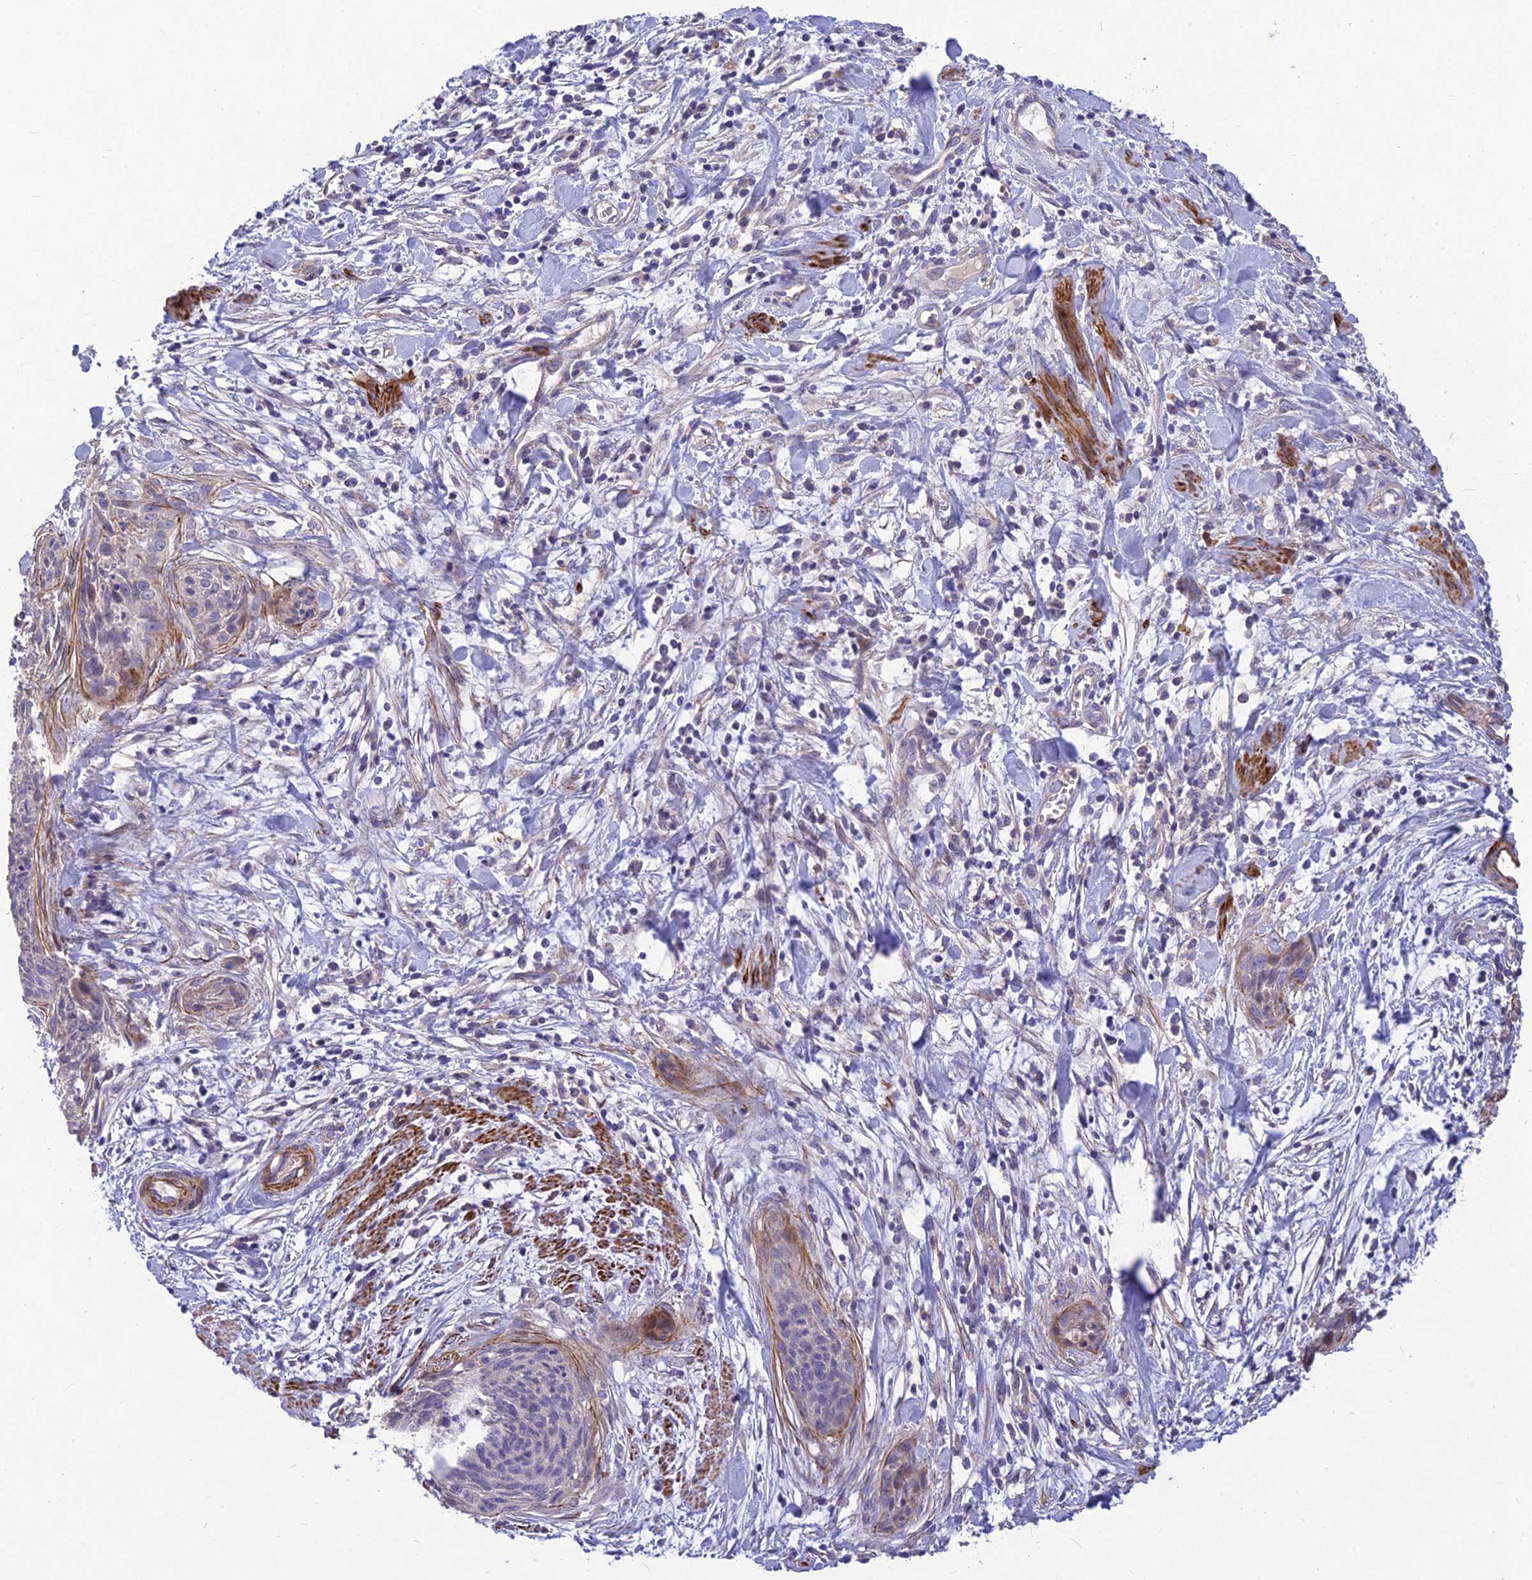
{"staining": {"intensity": "negative", "quantity": "none", "location": "none"}, "tissue": "cervical cancer", "cell_type": "Tumor cells", "image_type": "cancer", "snomed": [{"axis": "morphology", "description": "Squamous cell carcinoma, NOS"}, {"axis": "topography", "description": "Cervix"}], "caption": "An image of cervical squamous cell carcinoma stained for a protein shows no brown staining in tumor cells.", "gene": "CLUH", "patient": {"sex": "female", "age": 55}}